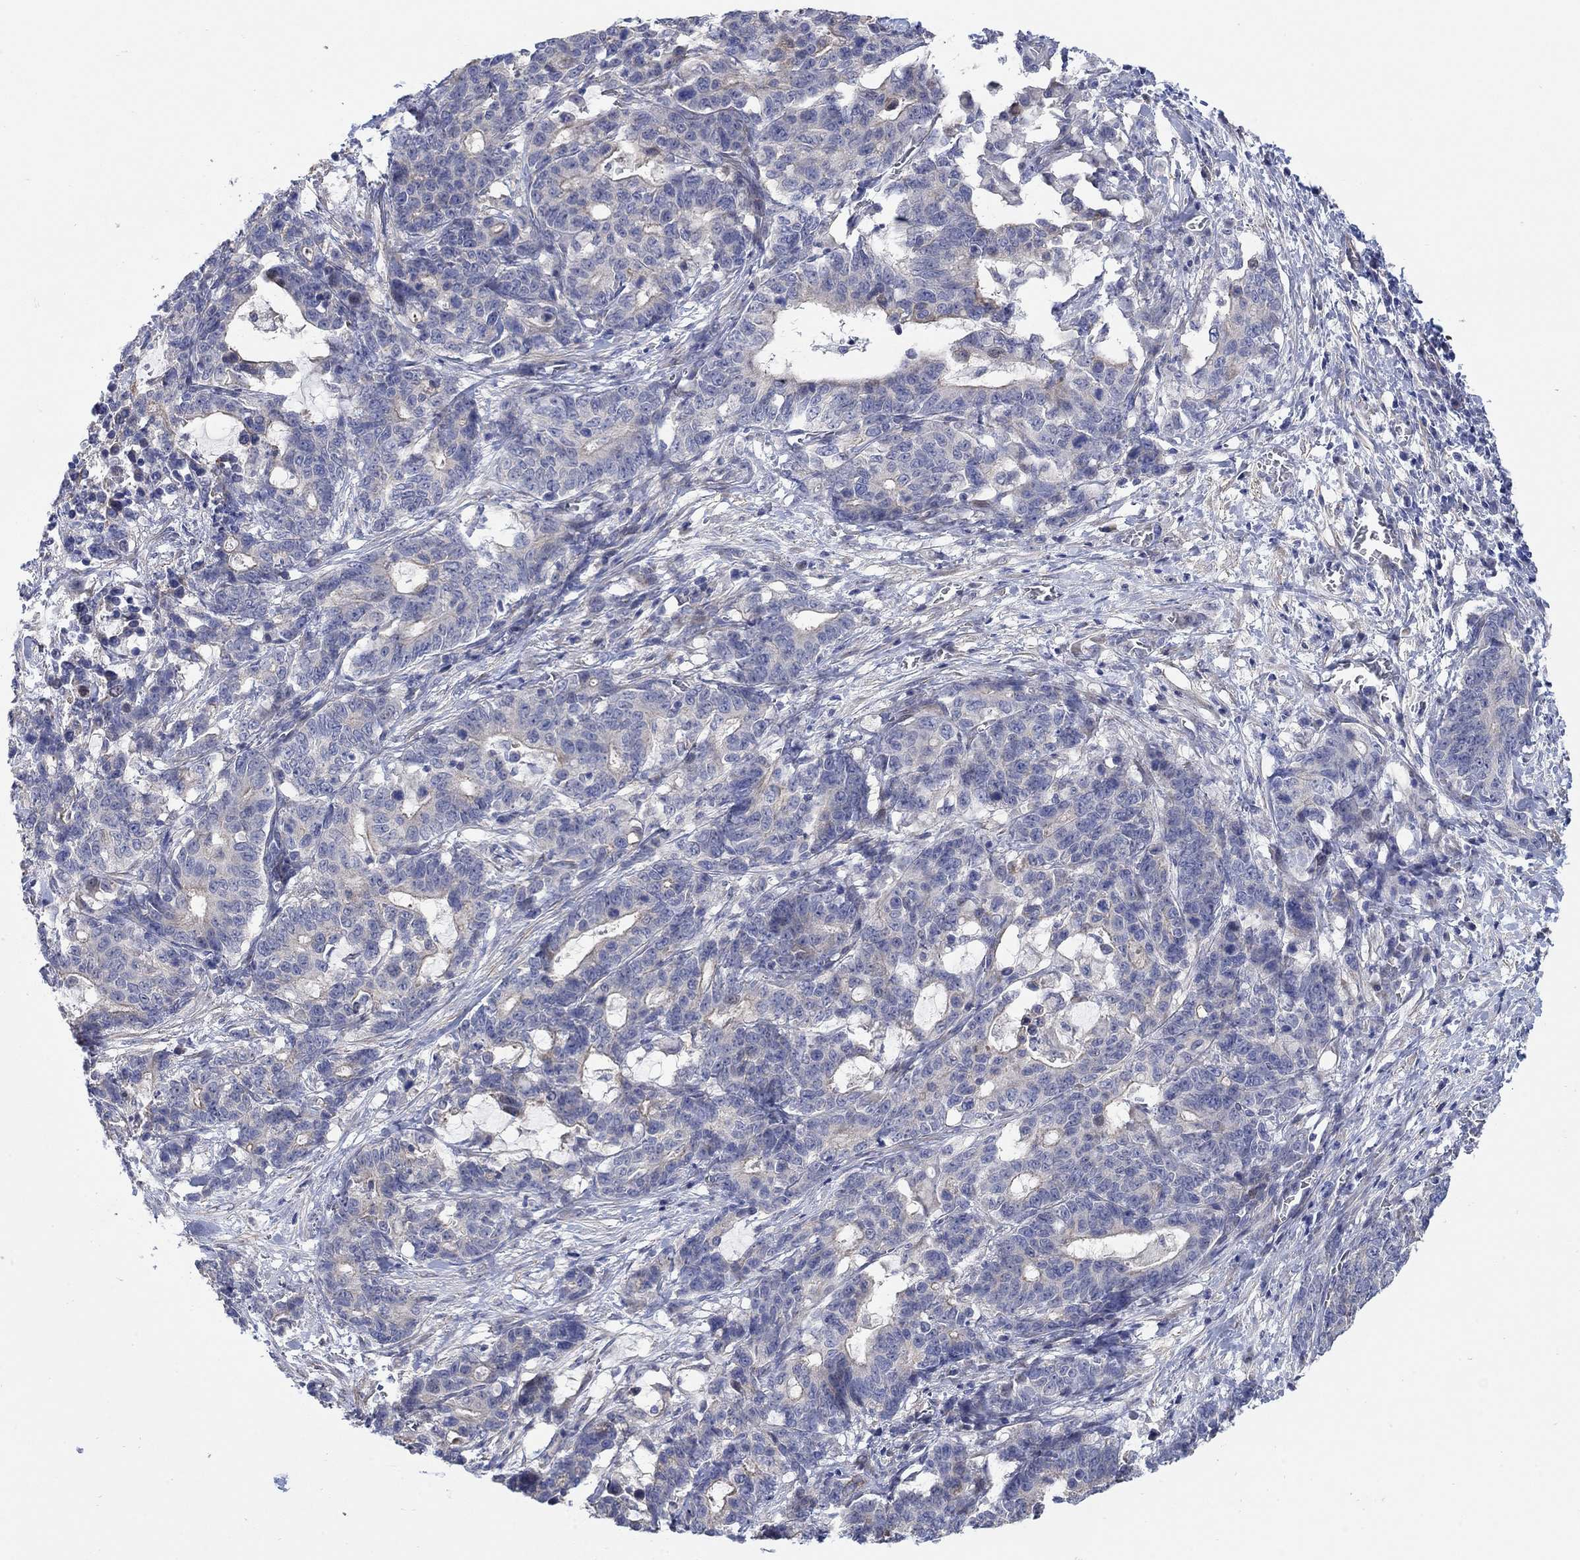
{"staining": {"intensity": "weak", "quantity": "<25%", "location": "cytoplasmic/membranous"}, "tissue": "stomach cancer", "cell_type": "Tumor cells", "image_type": "cancer", "snomed": [{"axis": "morphology", "description": "Normal tissue, NOS"}, {"axis": "morphology", "description": "Adenocarcinoma, NOS"}, {"axis": "topography", "description": "Stomach"}], "caption": "Stomach adenocarcinoma stained for a protein using immunohistochemistry shows no staining tumor cells.", "gene": "SCN7A", "patient": {"sex": "female", "age": 64}}